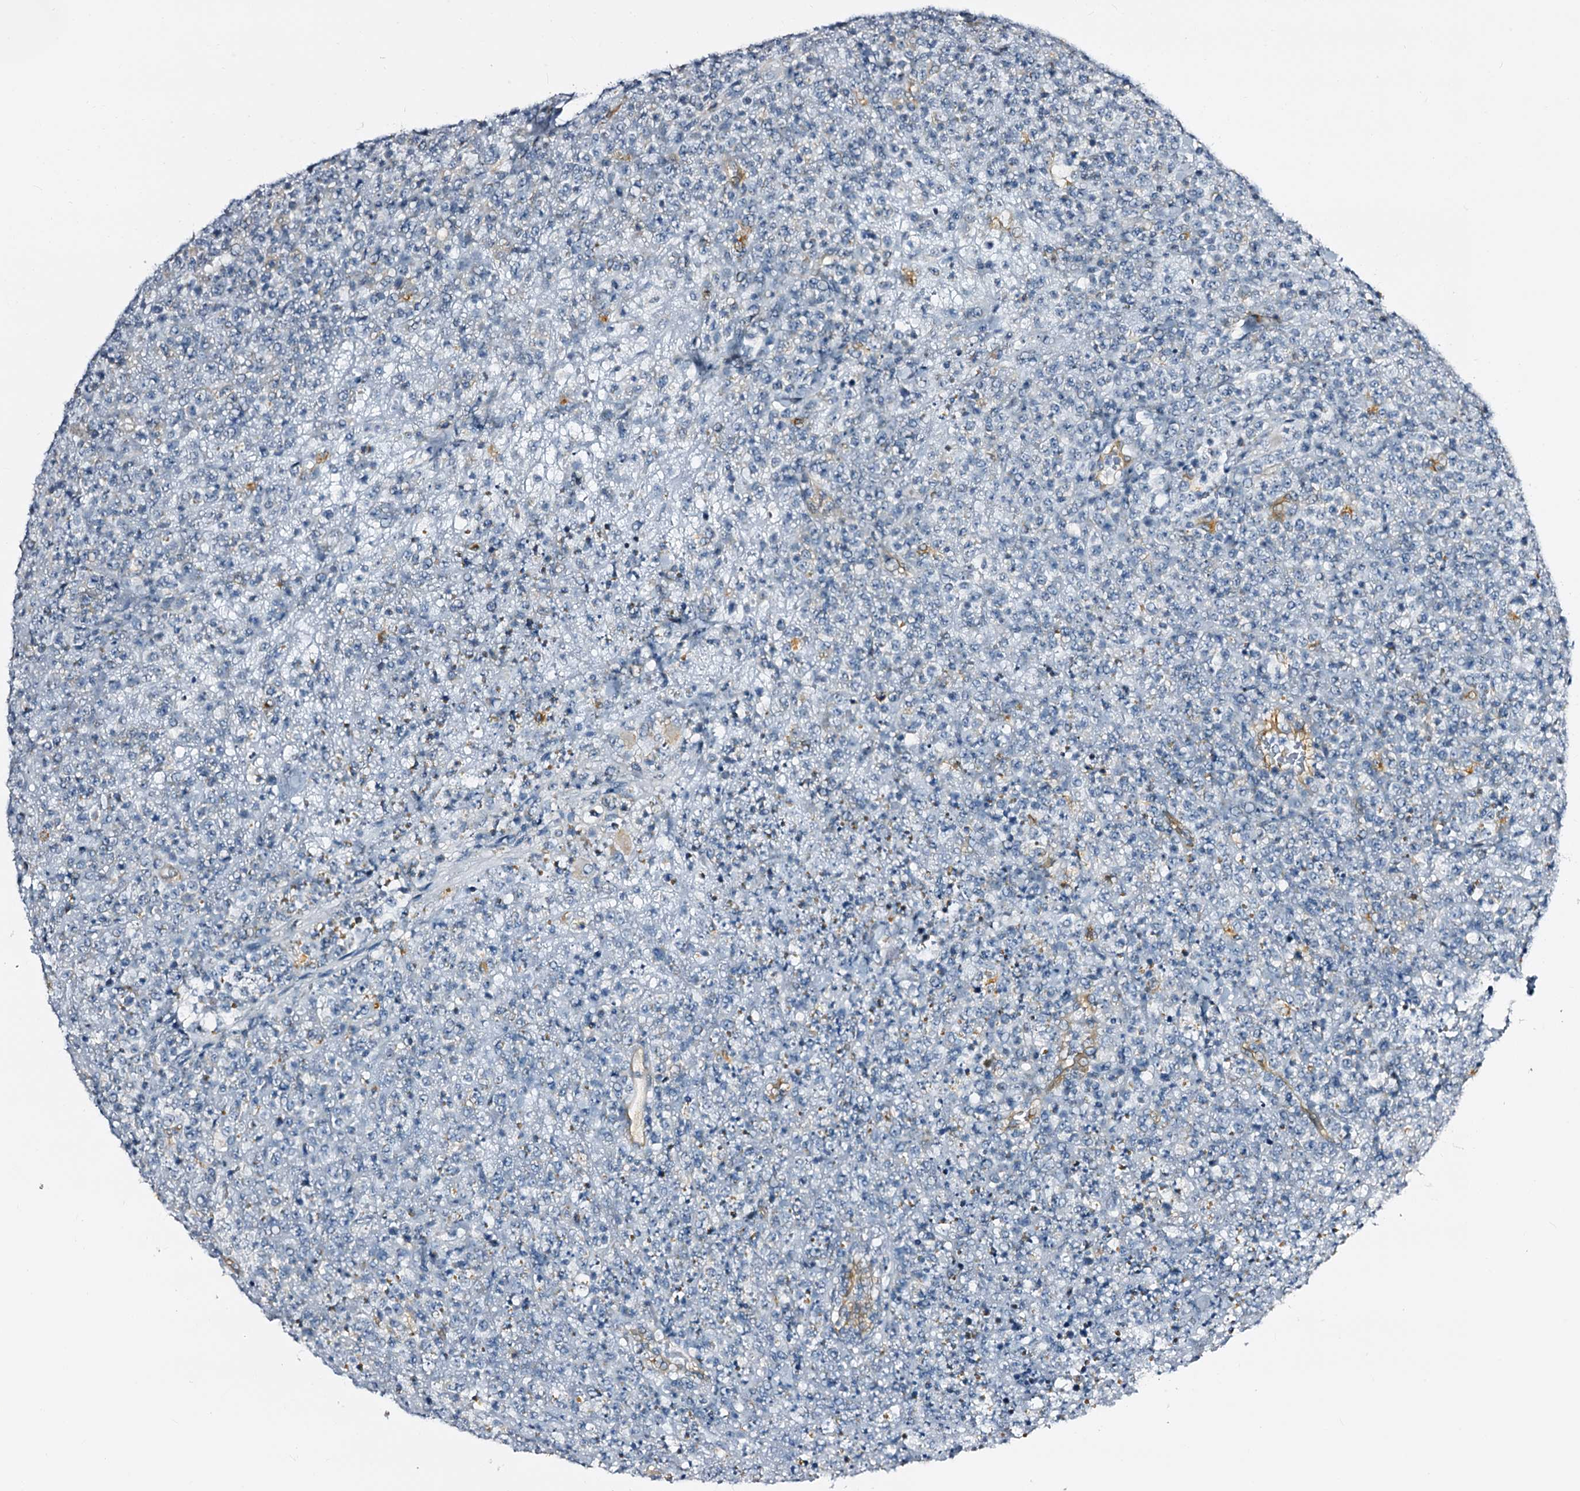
{"staining": {"intensity": "negative", "quantity": "none", "location": "none"}, "tissue": "lymphoma", "cell_type": "Tumor cells", "image_type": "cancer", "snomed": [{"axis": "morphology", "description": "Malignant lymphoma, non-Hodgkin's type, High grade"}, {"axis": "topography", "description": "Colon"}], "caption": "Immunohistochemical staining of human lymphoma displays no significant staining in tumor cells.", "gene": "SLC1A3", "patient": {"sex": "female", "age": 53}}